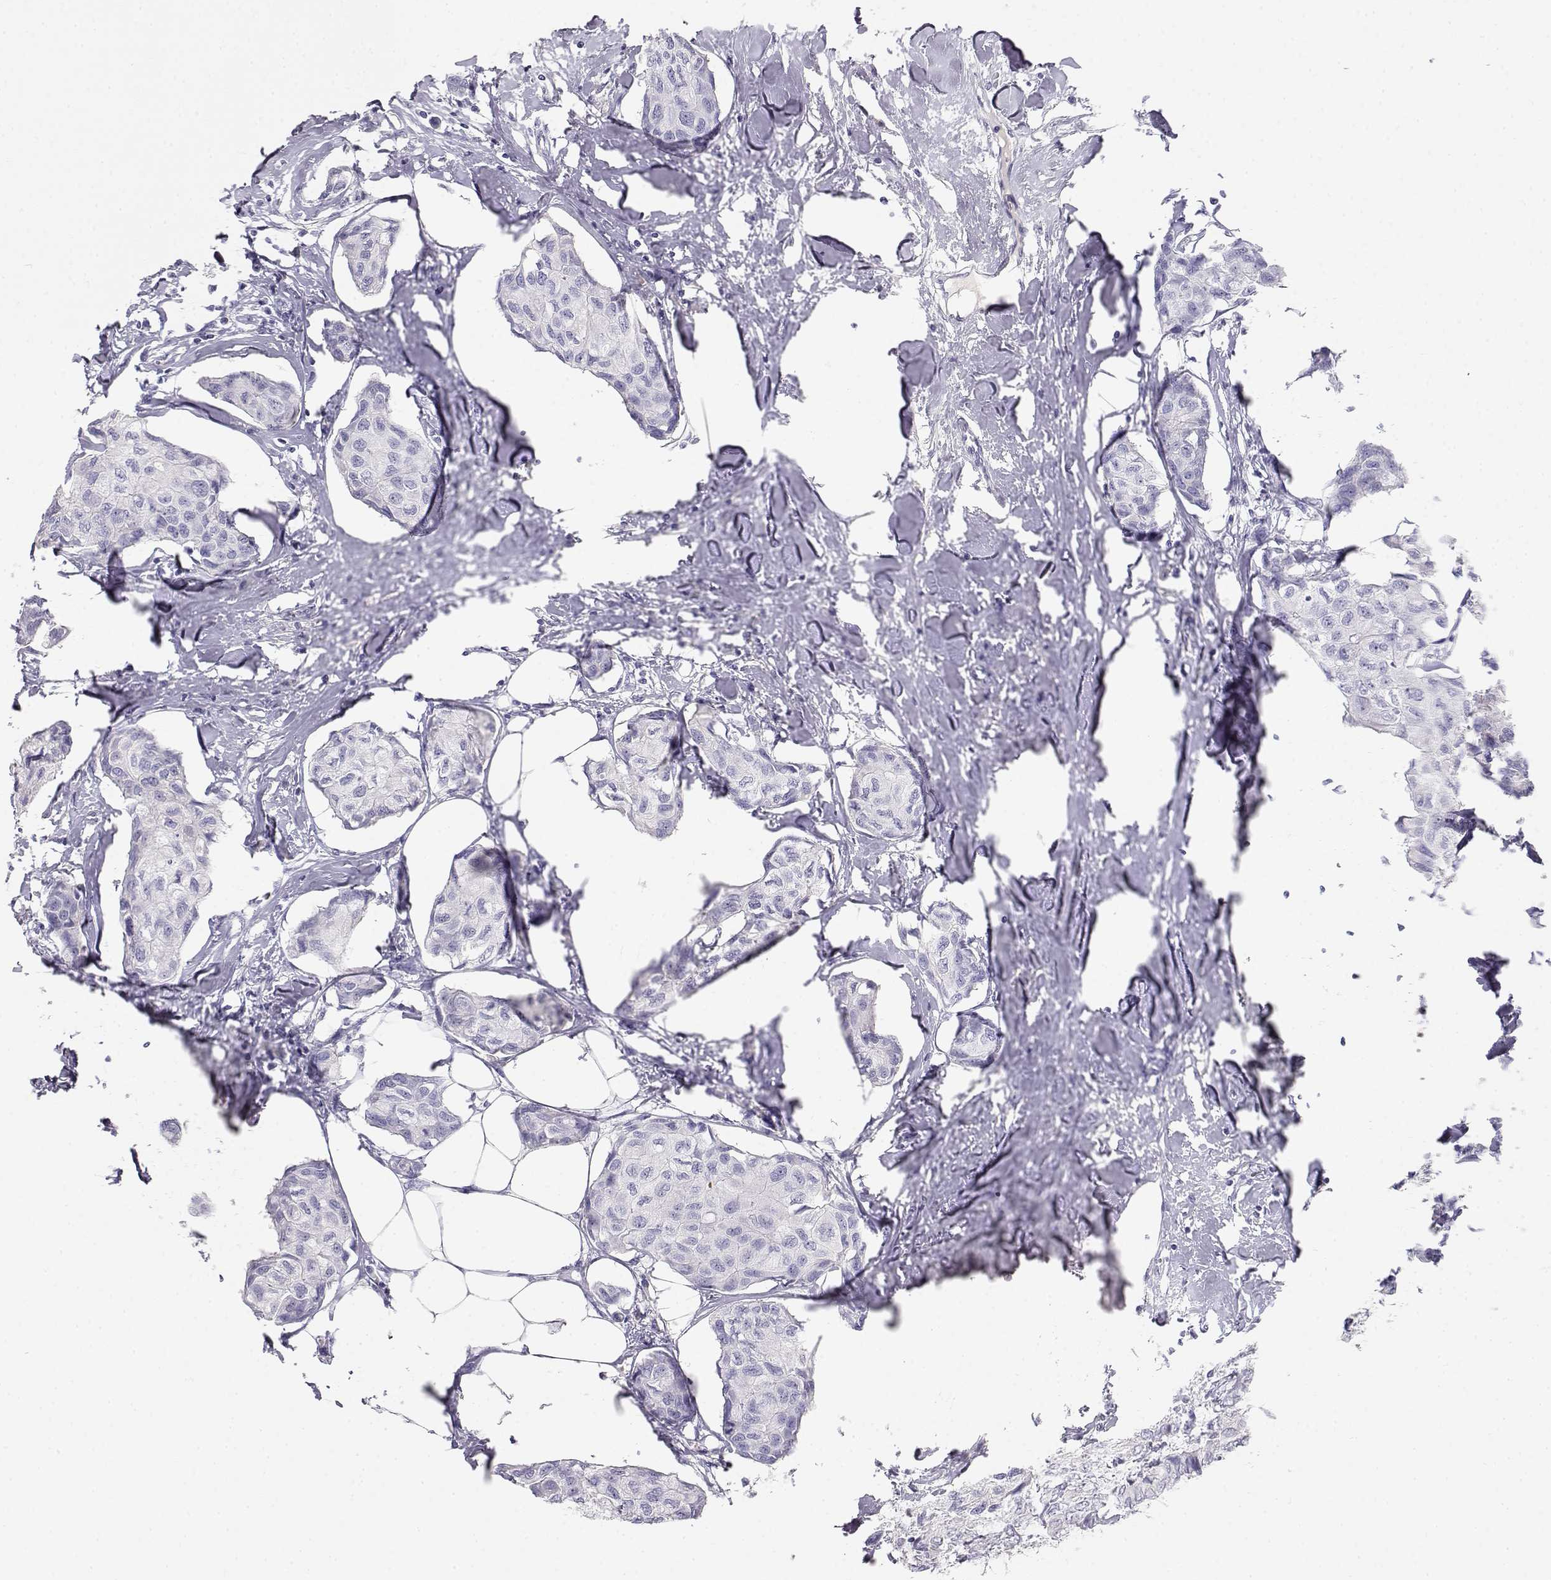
{"staining": {"intensity": "negative", "quantity": "none", "location": "none"}, "tissue": "breast cancer", "cell_type": "Tumor cells", "image_type": "cancer", "snomed": [{"axis": "morphology", "description": "Duct carcinoma"}, {"axis": "topography", "description": "Breast"}], "caption": "A micrograph of infiltrating ductal carcinoma (breast) stained for a protein displays no brown staining in tumor cells. (Stains: DAB IHC with hematoxylin counter stain, Microscopy: brightfield microscopy at high magnification).", "gene": "GPR174", "patient": {"sex": "female", "age": 80}}